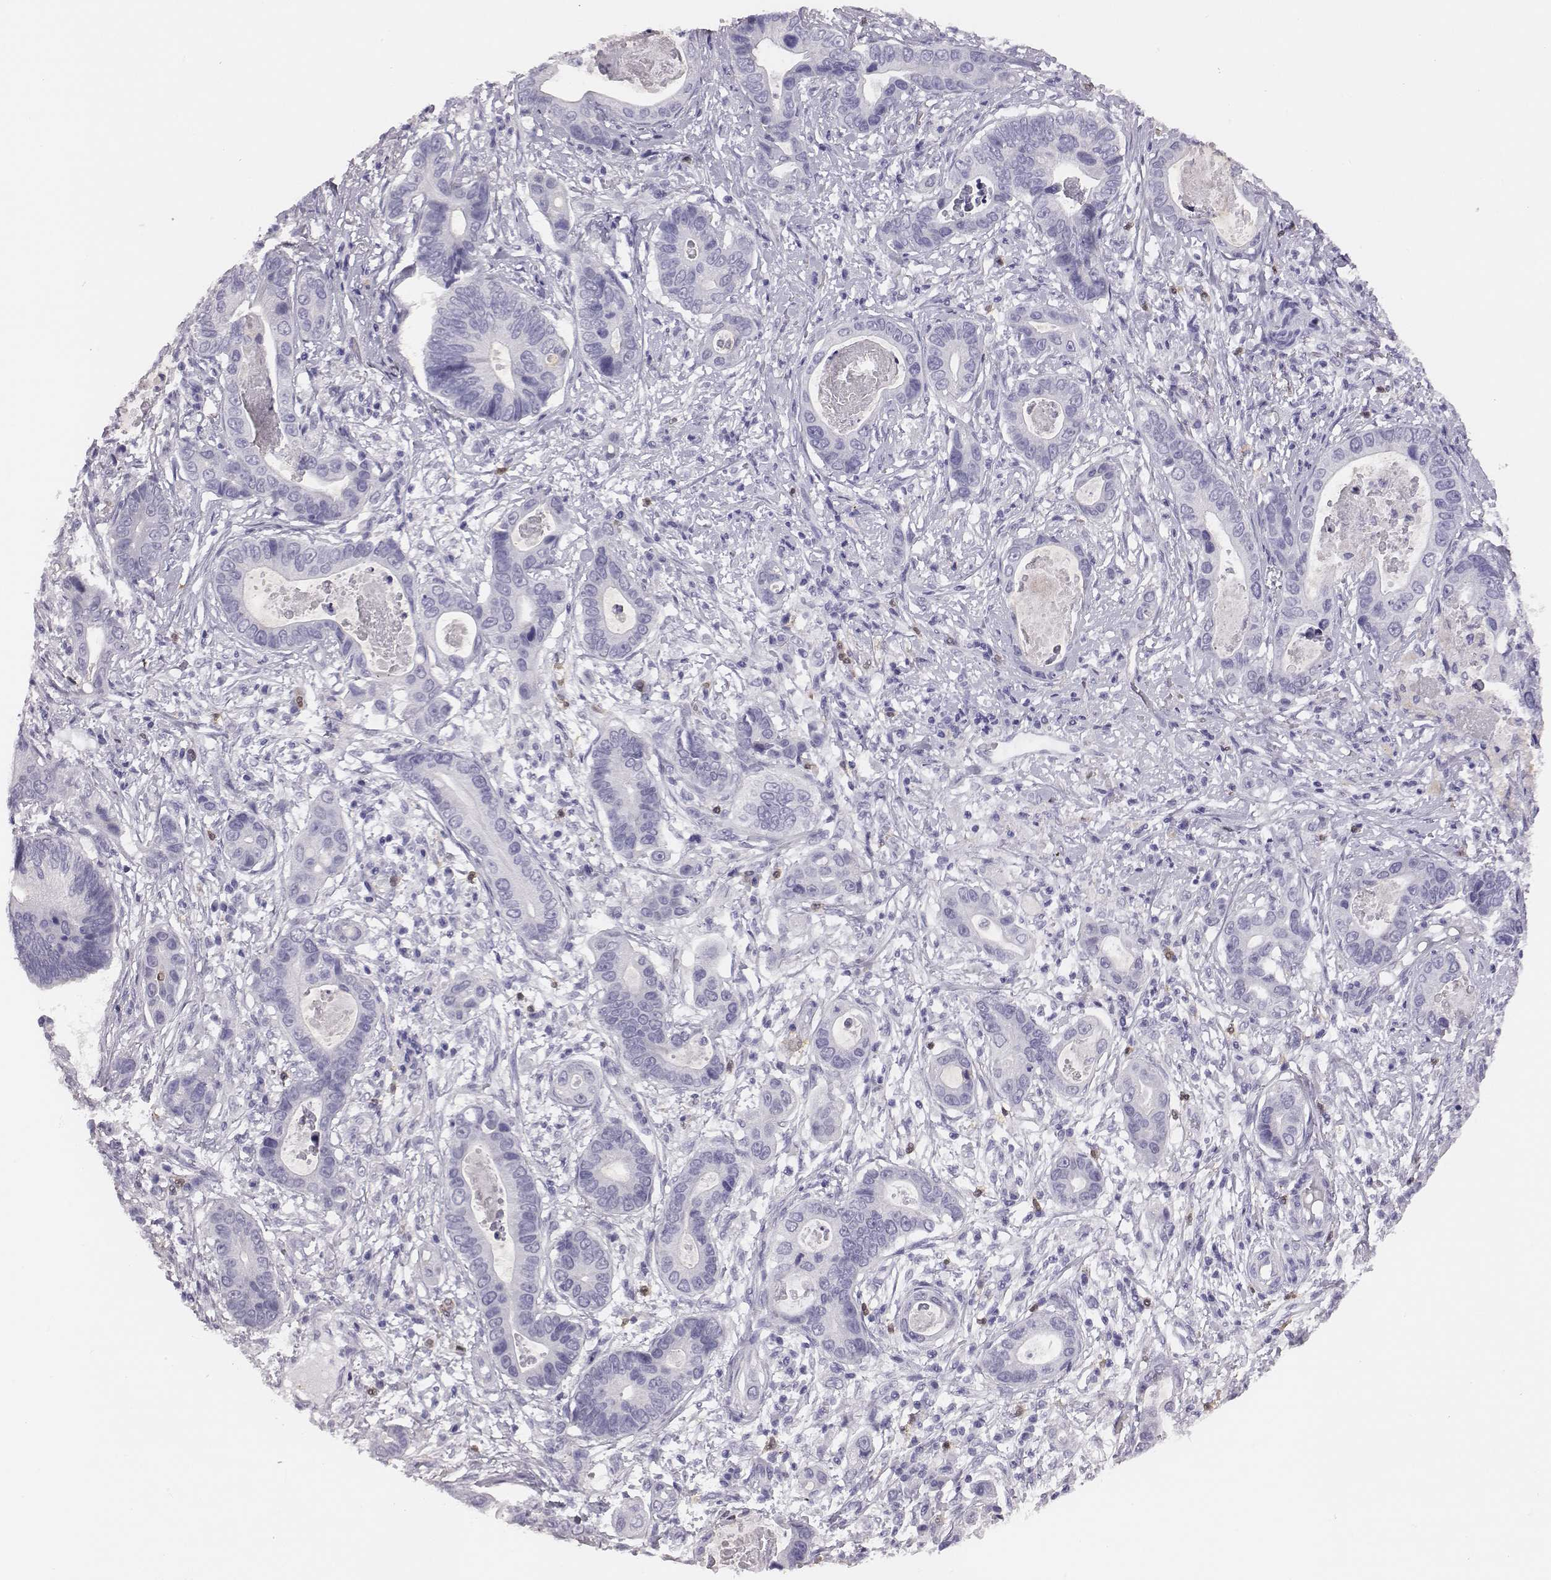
{"staining": {"intensity": "negative", "quantity": "none", "location": "none"}, "tissue": "stomach cancer", "cell_type": "Tumor cells", "image_type": "cancer", "snomed": [{"axis": "morphology", "description": "Adenocarcinoma, NOS"}, {"axis": "topography", "description": "Stomach"}], "caption": "Tumor cells are negative for protein expression in human stomach adenocarcinoma. The staining was performed using DAB to visualize the protein expression in brown, while the nuclei were stained in blue with hematoxylin (Magnification: 20x).", "gene": "ACOD1", "patient": {"sex": "male", "age": 84}}